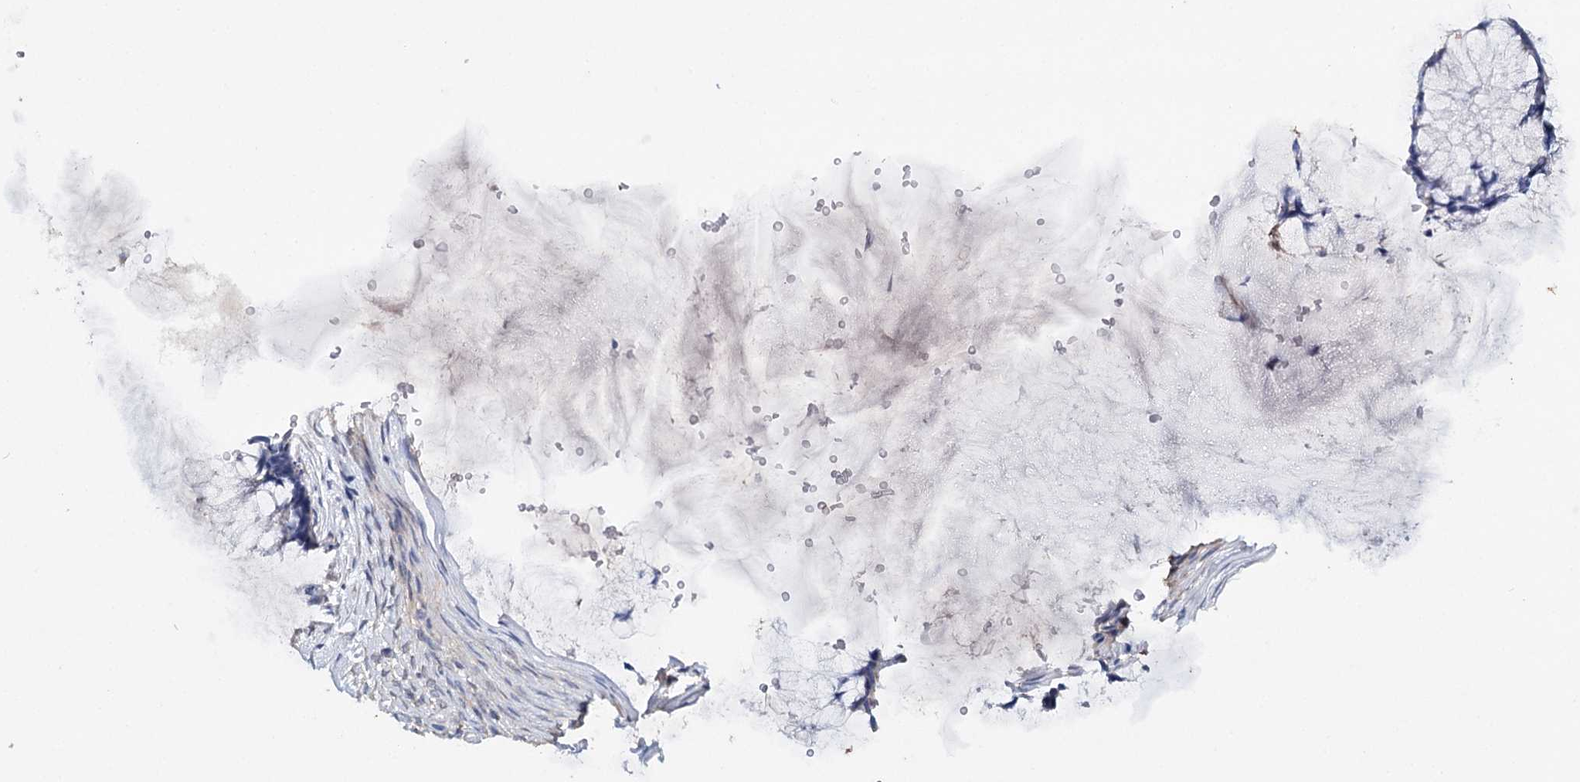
{"staining": {"intensity": "negative", "quantity": "none", "location": "none"}, "tissue": "ovarian cancer", "cell_type": "Tumor cells", "image_type": "cancer", "snomed": [{"axis": "morphology", "description": "Cystadenocarcinoma, mucinous, NOS"}, {"axis": "topography", "description": "Ovary"}], "caption": "Immunohistochemistry (IHC) histopathology image of neoplastic tissue: human mucinous cystadenocarcinoma (ovarian) stained with DAB (3,3'-diaminobenzidine) reveals no significant protein expression in tumor cells.", "gene": "CFAP46", "patient": {"sex": "female", "age": 42}}